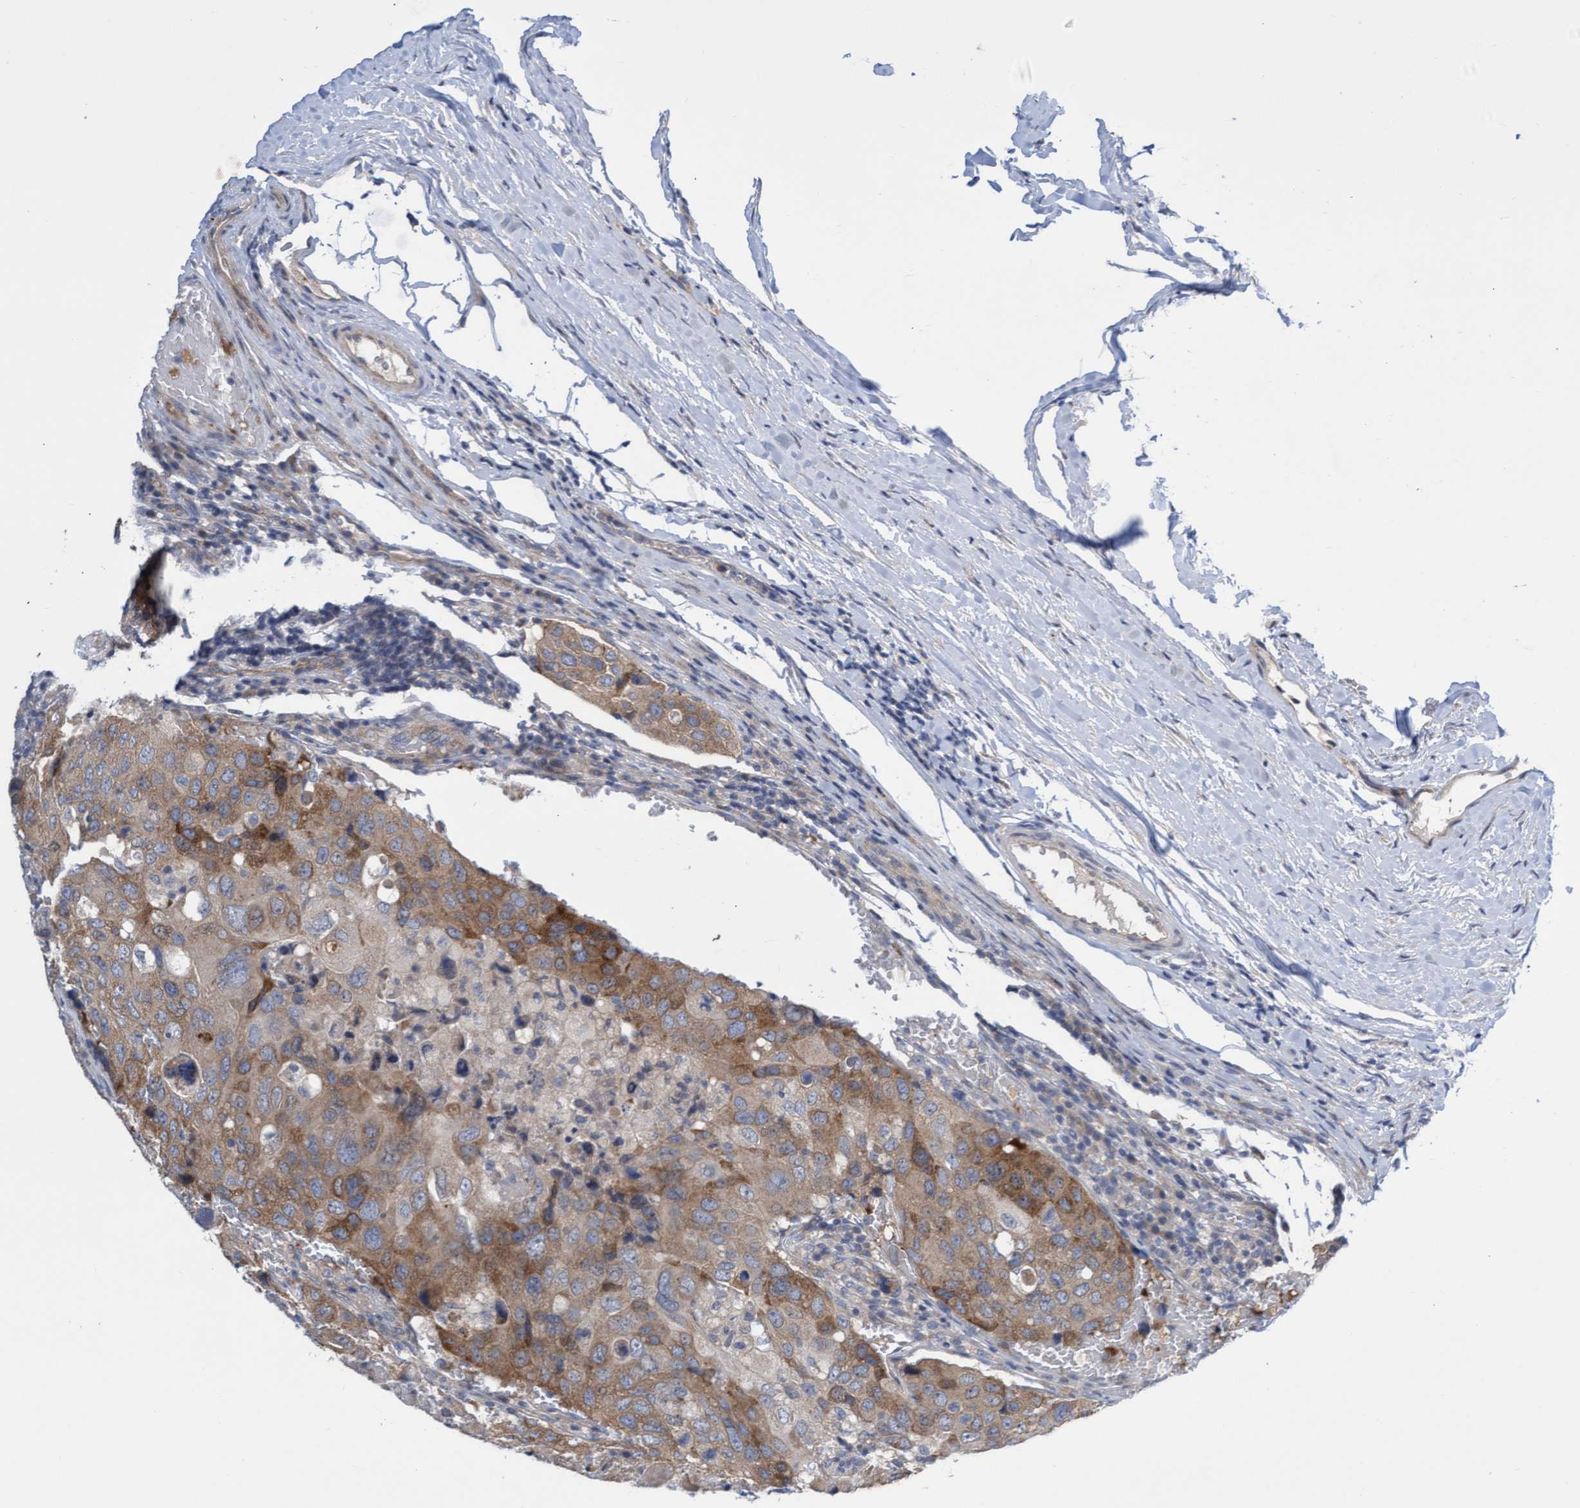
{"staining": {"intensity": "moderate", "quantity": ">75%", "location": "cytoplasmic/membranous"}, "tissue": "urothelial cancer", "cell_type": "Tumor cells", "image_type": "cancer", "snomed": [{"axis": "morphology", "description": "Urothelial carcinoma, High grade"}, {"axis": "topography", "description": "Lymph node"}, {"axis": "topography", "description": "Urinary bladder"}], "caption": "The image displays immunohistochemical staining of urothelial cancer. There is moderate cytoplasmic/membranous positivity is seen in about >75% of tumor cells.", "gene": "ABCF2", "patient": {"sex": "male", "age": 51}}